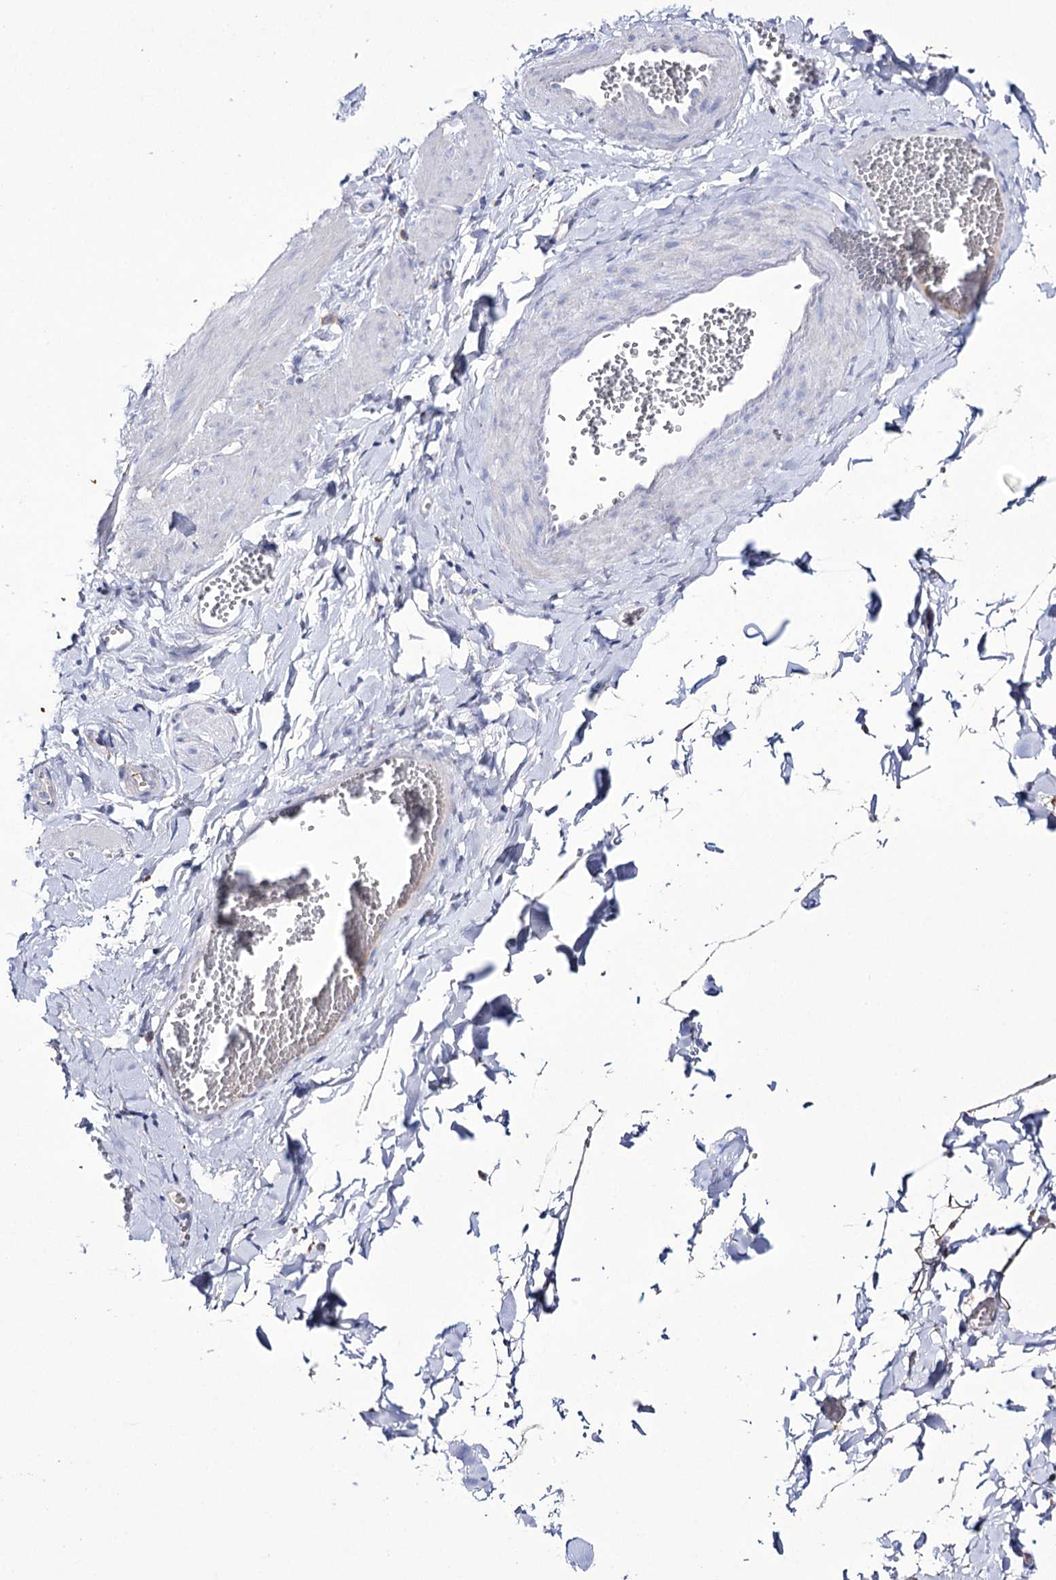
{"staining": {"intensity": "negative", "quantity": "none", "location": "none"}, "tissue": "adipose tissue", "cell_type": "Adipocytes", "image_type": "normal", "snomed": [{"axis": "morphology", "description": "Normal tissue, NOS"}, {"axis": "topography", "description": "Gallbladder"}, {"axis": "topography", "description": "Peripheral nerve tissue"}], "caption": "DAB immunohistochemical staining of unremarkable human adipose tissue shows no significant expression in adipocytes. The staining is performed using DAB (3,3'-diaminobenzidine) brown chromogen with nuclei counter-stained in using hematoxylin.", "gene": "NAGLU", "patient": {"sex": "male", "age": 38}}